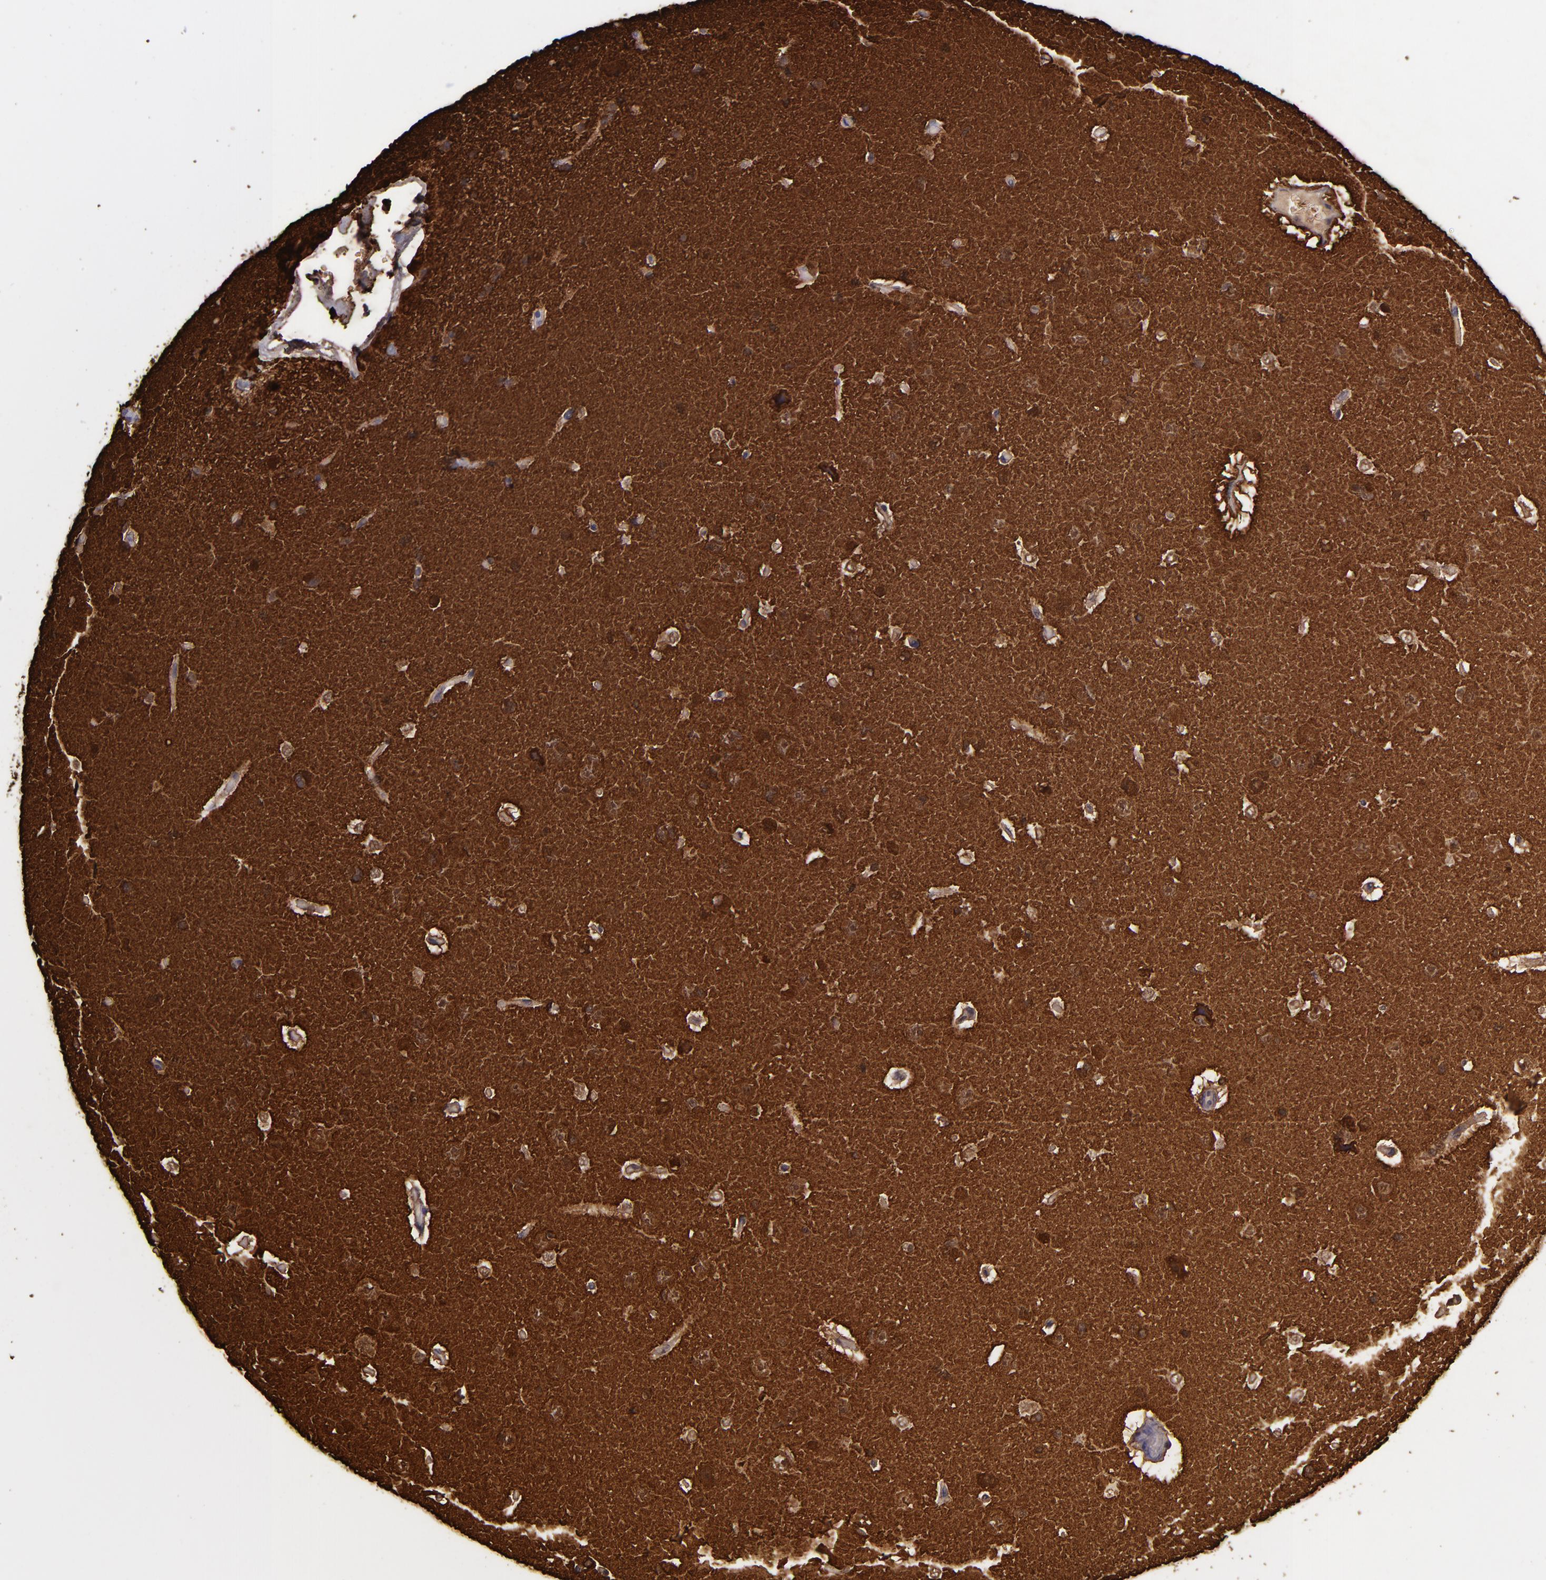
{"staining": {"intensity": "moderate", "quantity": ">75%", "location": "cytoplasmic/membranous"}, "tissue": "cerebral cortex", "cell_type": "Endothelial cells", "image_type": "normal", "snomed": [{"axis": "morphology", "description": "Normal tissue, NOS"}, {"axis": "topography", "description": "Cerebral cortex"}], "caption": "The photomicrograph shows immunohistochemical staining of benign cerebral cortex. There is moderate cytoplasmic/membranous expression is seen in approximately >75% of endothelial cells.", "gene": "SNCB", "patient": {"sex": "female", "age": 45}}